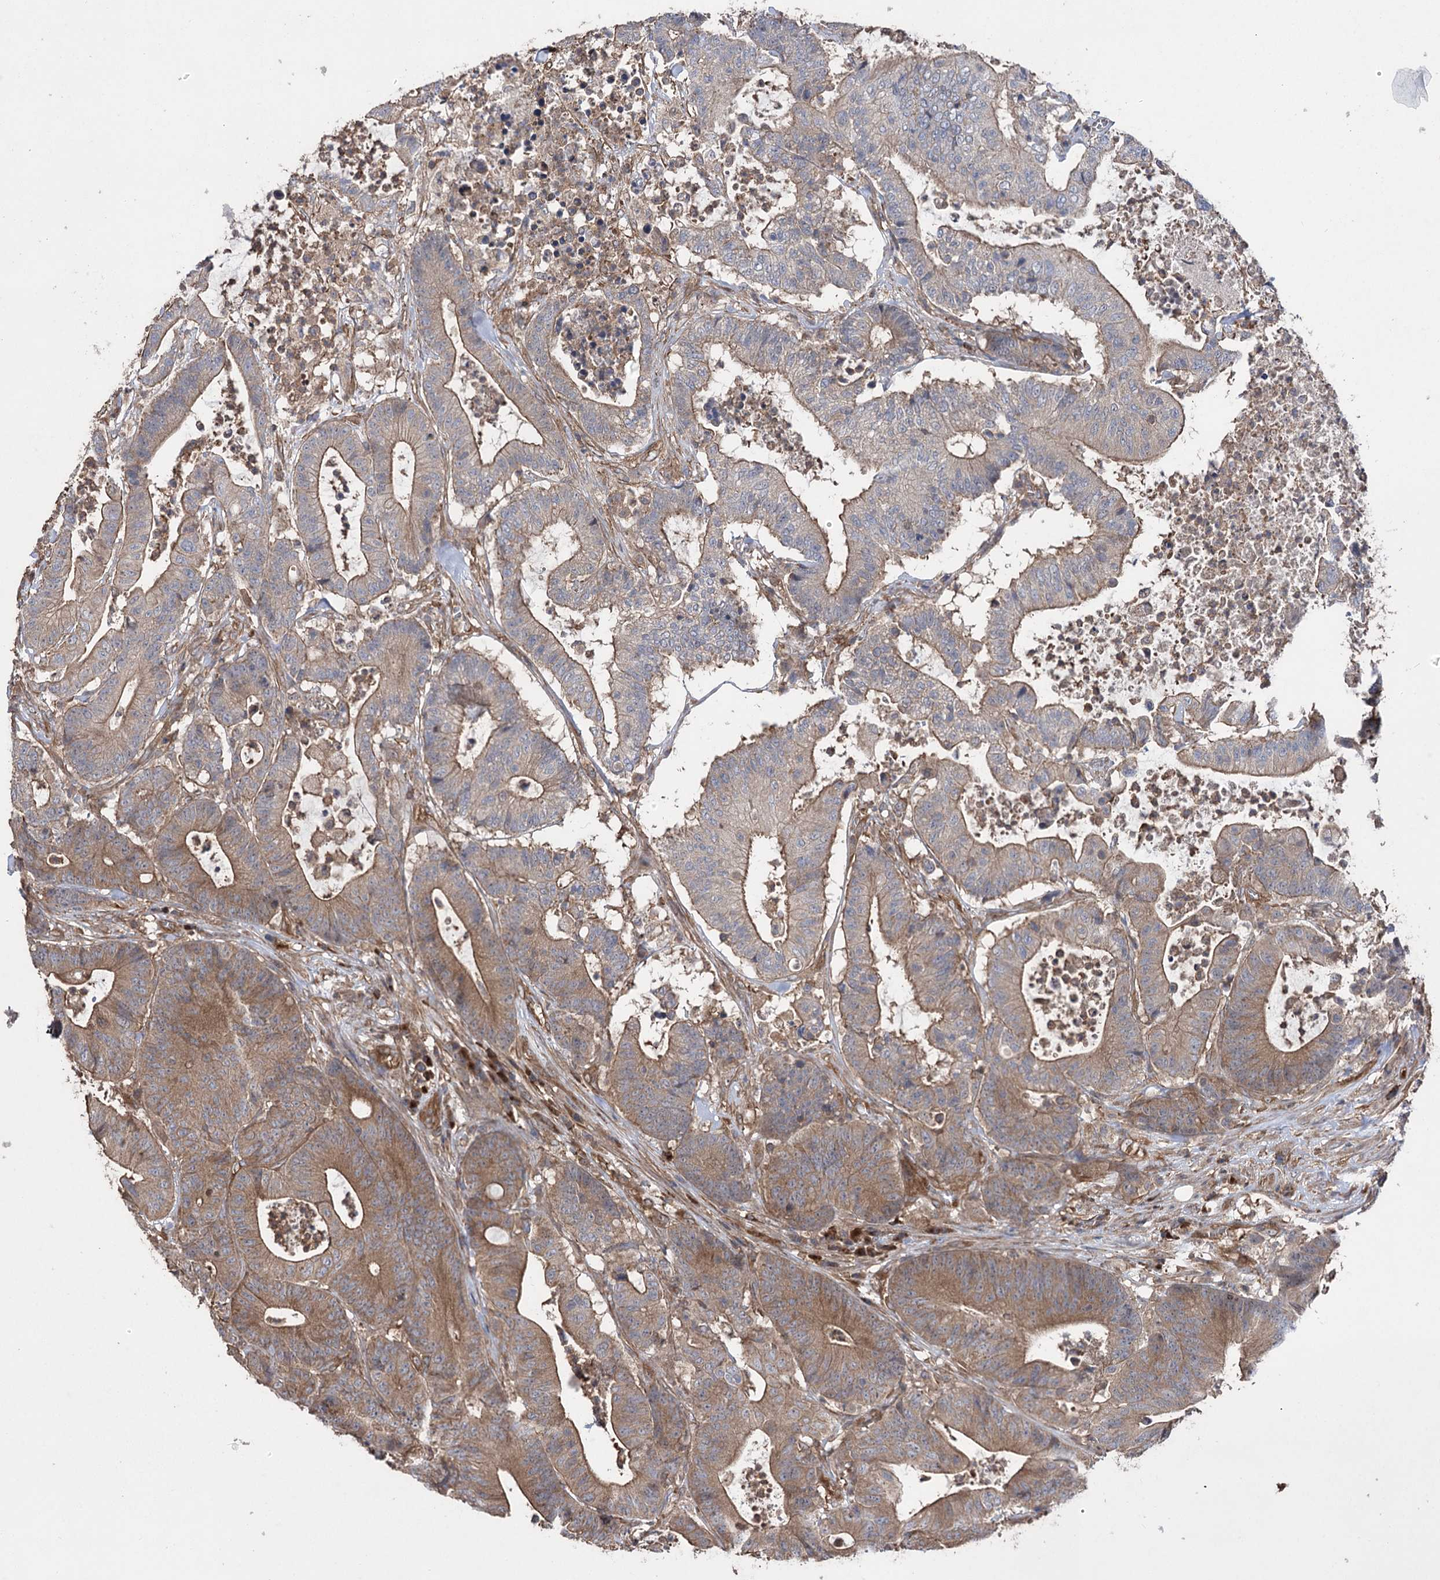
{"staining": {"intensity": "weak", "quantity": ">75%", "location": "cytoplasmic/membranous"}, "tissue": "colorectal cancer", "cell_type": "Tumor cells", "image_type": "cancer", "snomed": [{"axis": "morphology", "description": "Adenocarcinoma, NOS"}, {"axis": "topography", "description": "Colon"}], "caption": "The immunohistochemical stain highlights weak cytoplasmic/membranous expression in tumor cells of colorectal cancer tissue. The staining is performed using DAB brown chromogen to label protein expression. The nuclei are counter-stained blue using hematoxylin.", "gene": "LARS2", "patient": {"sex": "female", "age": 84}}